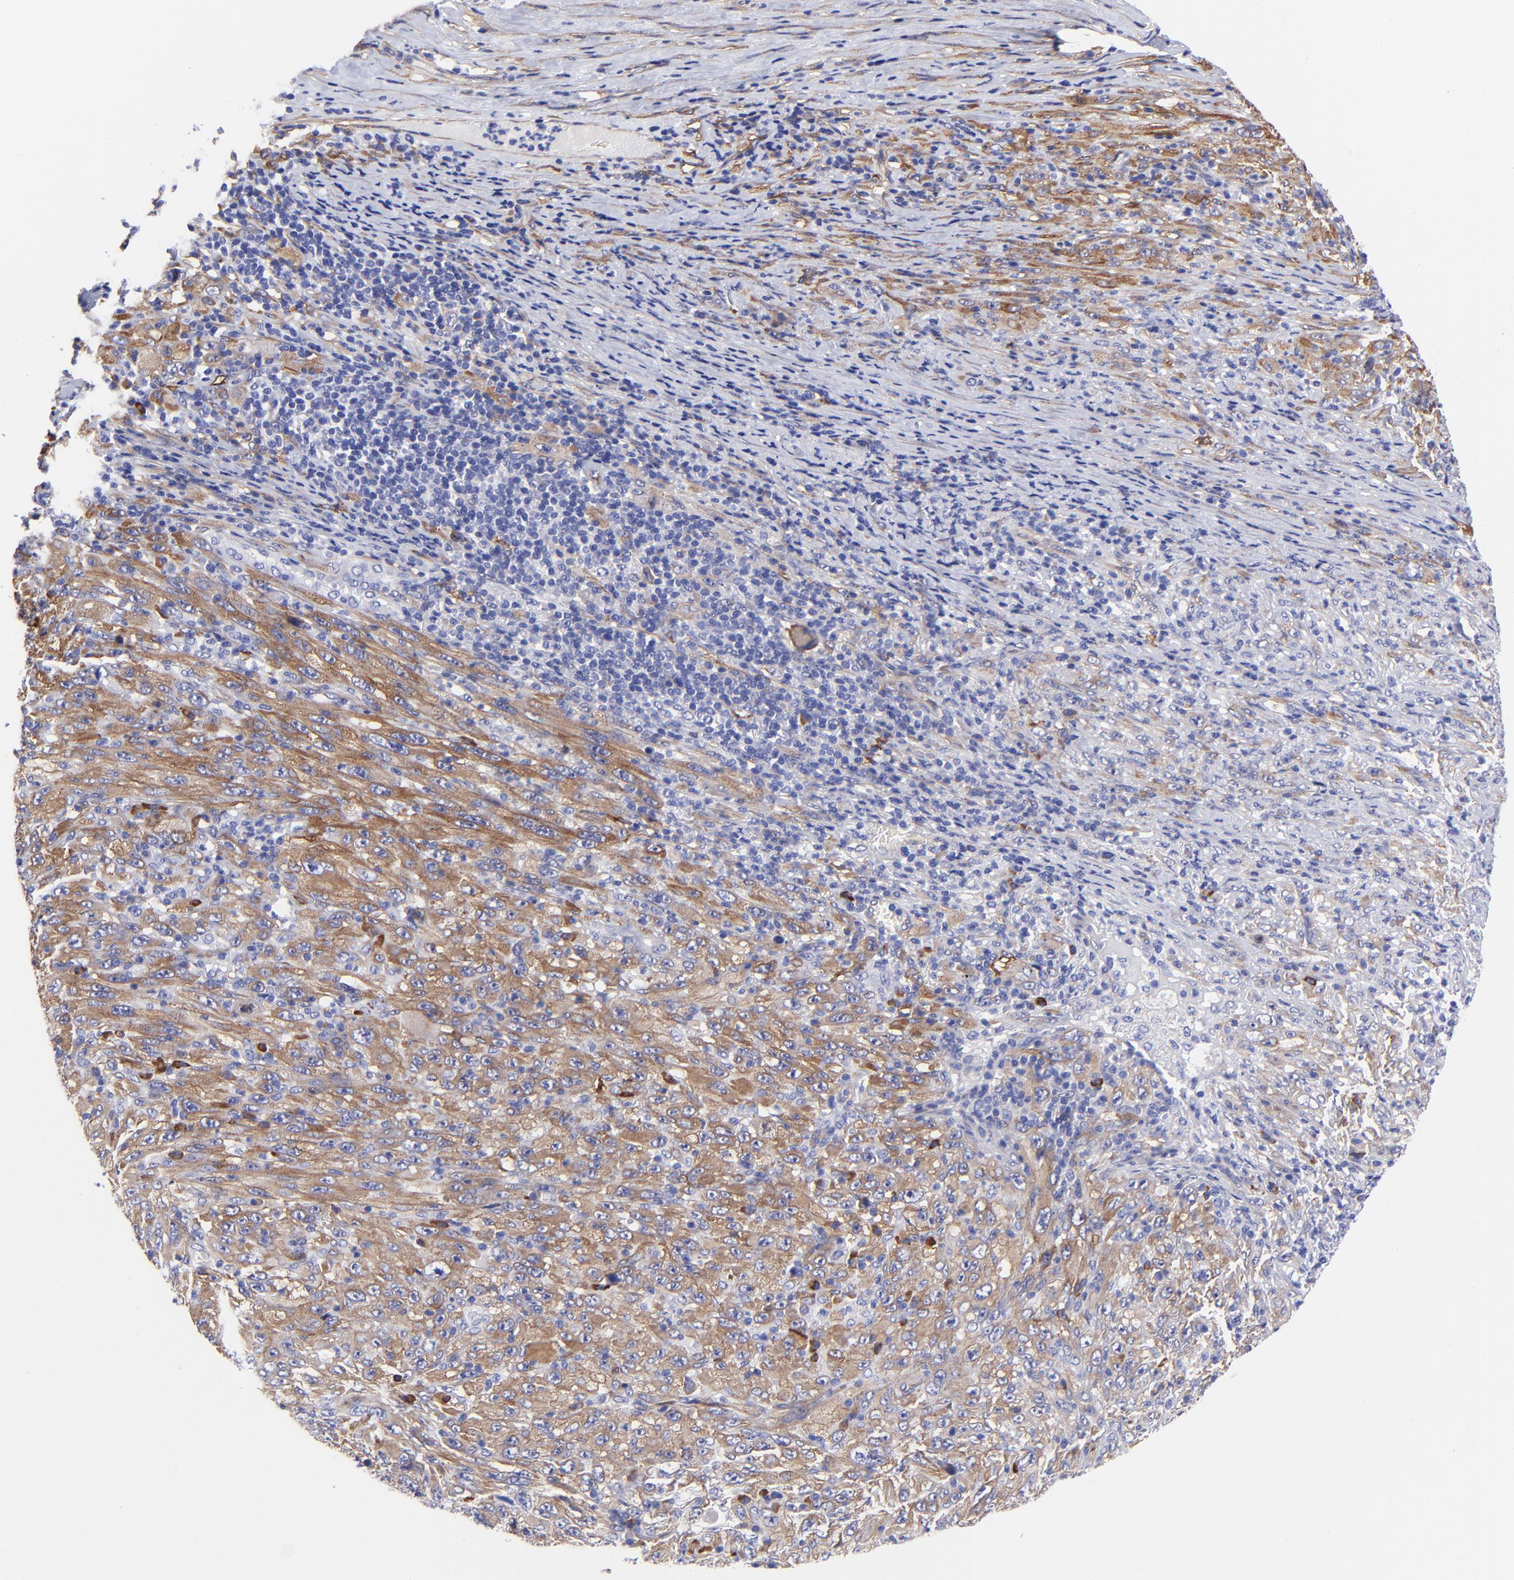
{"staining": {"intensity": "moderate", "quantity": ">75%", "location": "cytoplasmic/membranous"}, "tissue": "melanoma", "cell_type": "Tumor cells", "image_type": "cancer", "snomed": [{"axis": "morphology", "description": "Malignant melanoma, Metastatic site"}, {"axis": "topography", "description": "Skin"}], "caption": "Immunohistochemistry histopathology image of human malignant melanoma (metastatic site) stained for a protein (brown), which shows medium levels of moderate cytoplasmic/membranous expression in approximately >75% of tumor cells.", "gene": "PPFIBP1", "patient": {"sex": "female", "age": 56}}